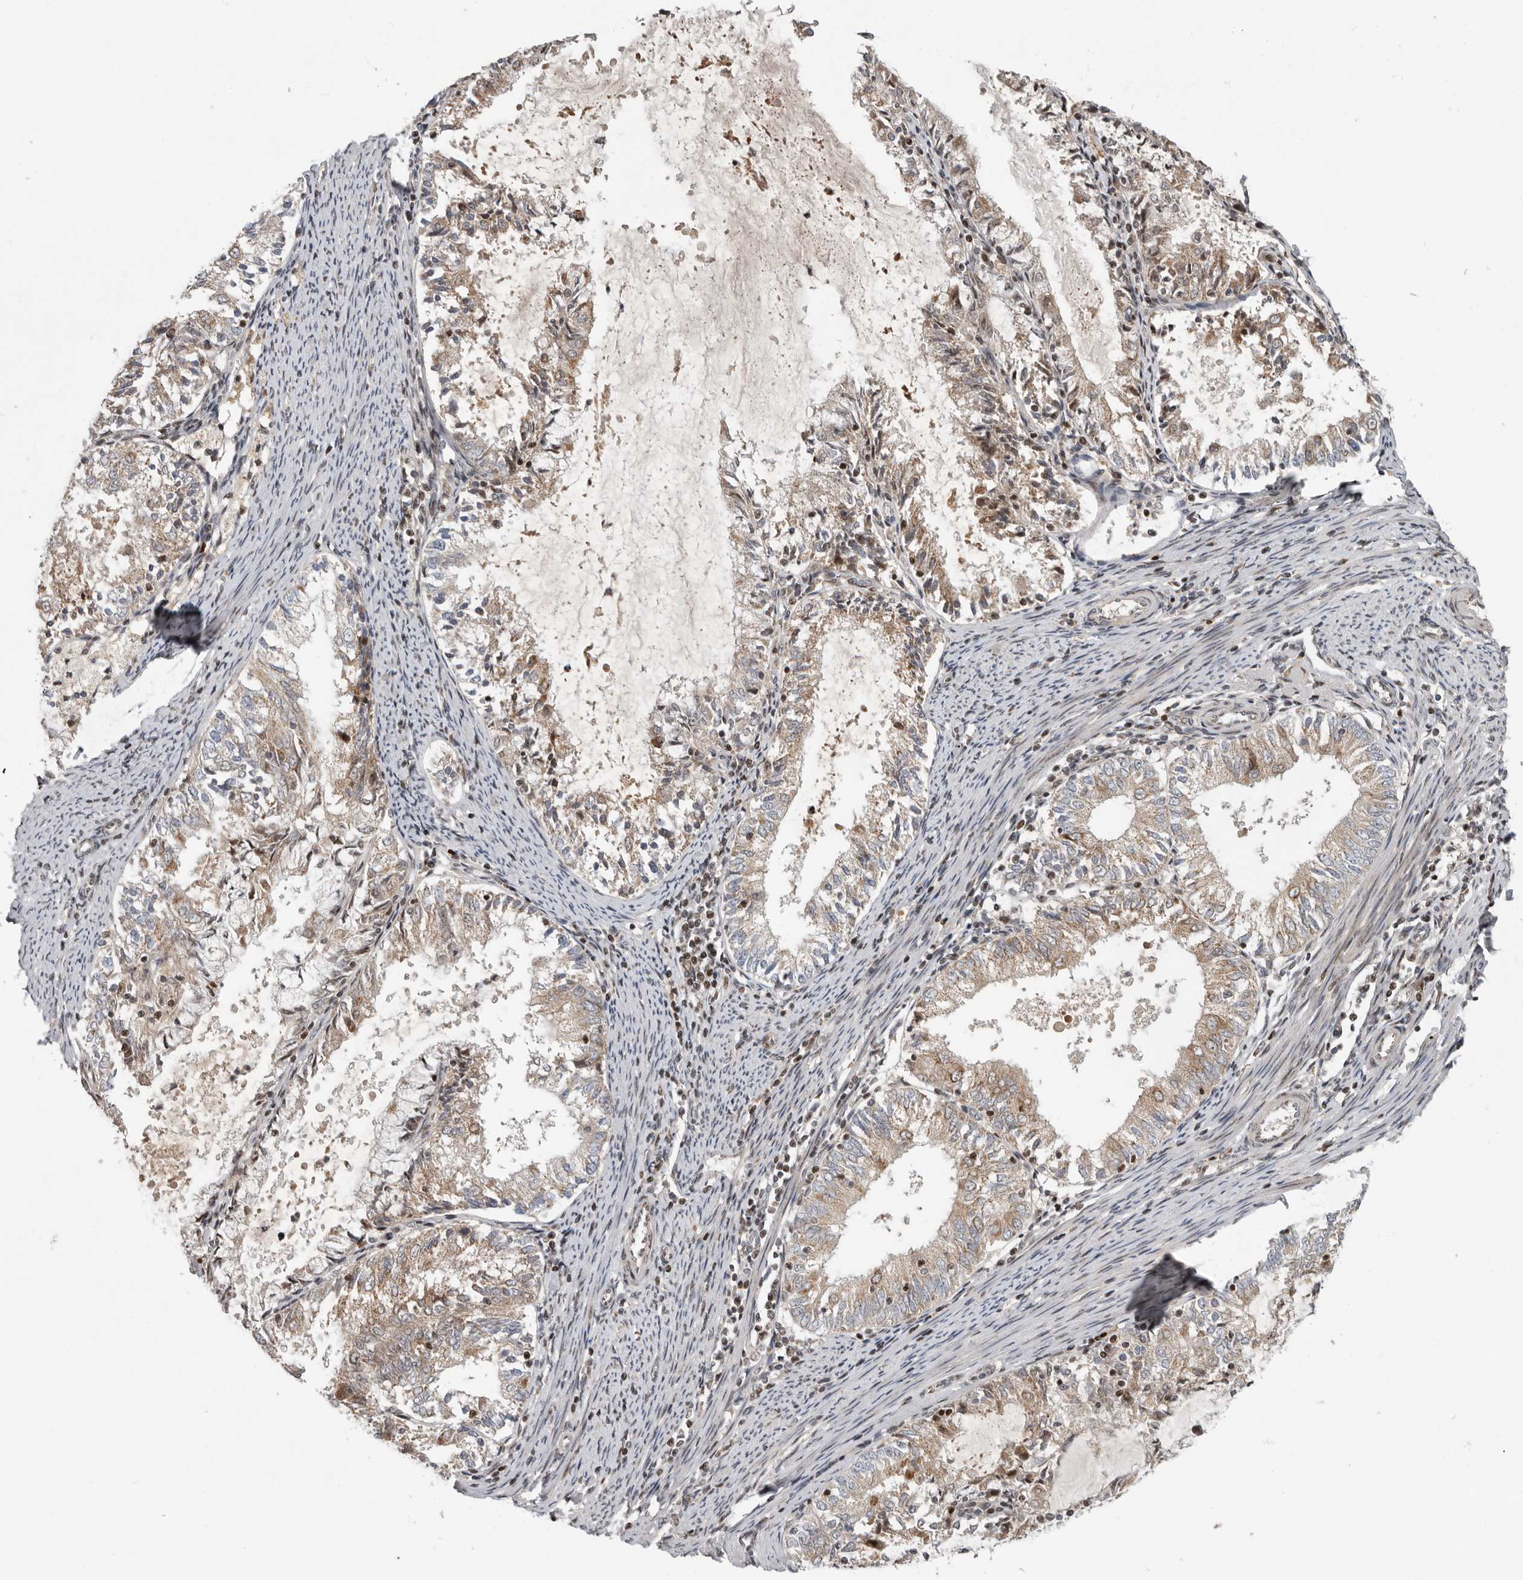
{"staining": {"intensity": "weak", "quantity": ">75%", "location": "cytoplasmic/membranous,nuclear"}, "tissue": "endometrial cancer", "cell_type": "Tumor cells", "image_type": "cancer", "snomed": [{"axis": "morphology", "description": "Adenocarcinoma, NOS"}, {"axis": "topography", "description": "Endometrium"}], "caption": "Human endometrial adenocarcinoma stained for a protein (brown) exhibits weak cytoplasmic/membranous and nuclear positive positivity in approximately >75% of tumor cells.", "gene": "RABIF", "patient": {"sex": "female", "age": 57}}